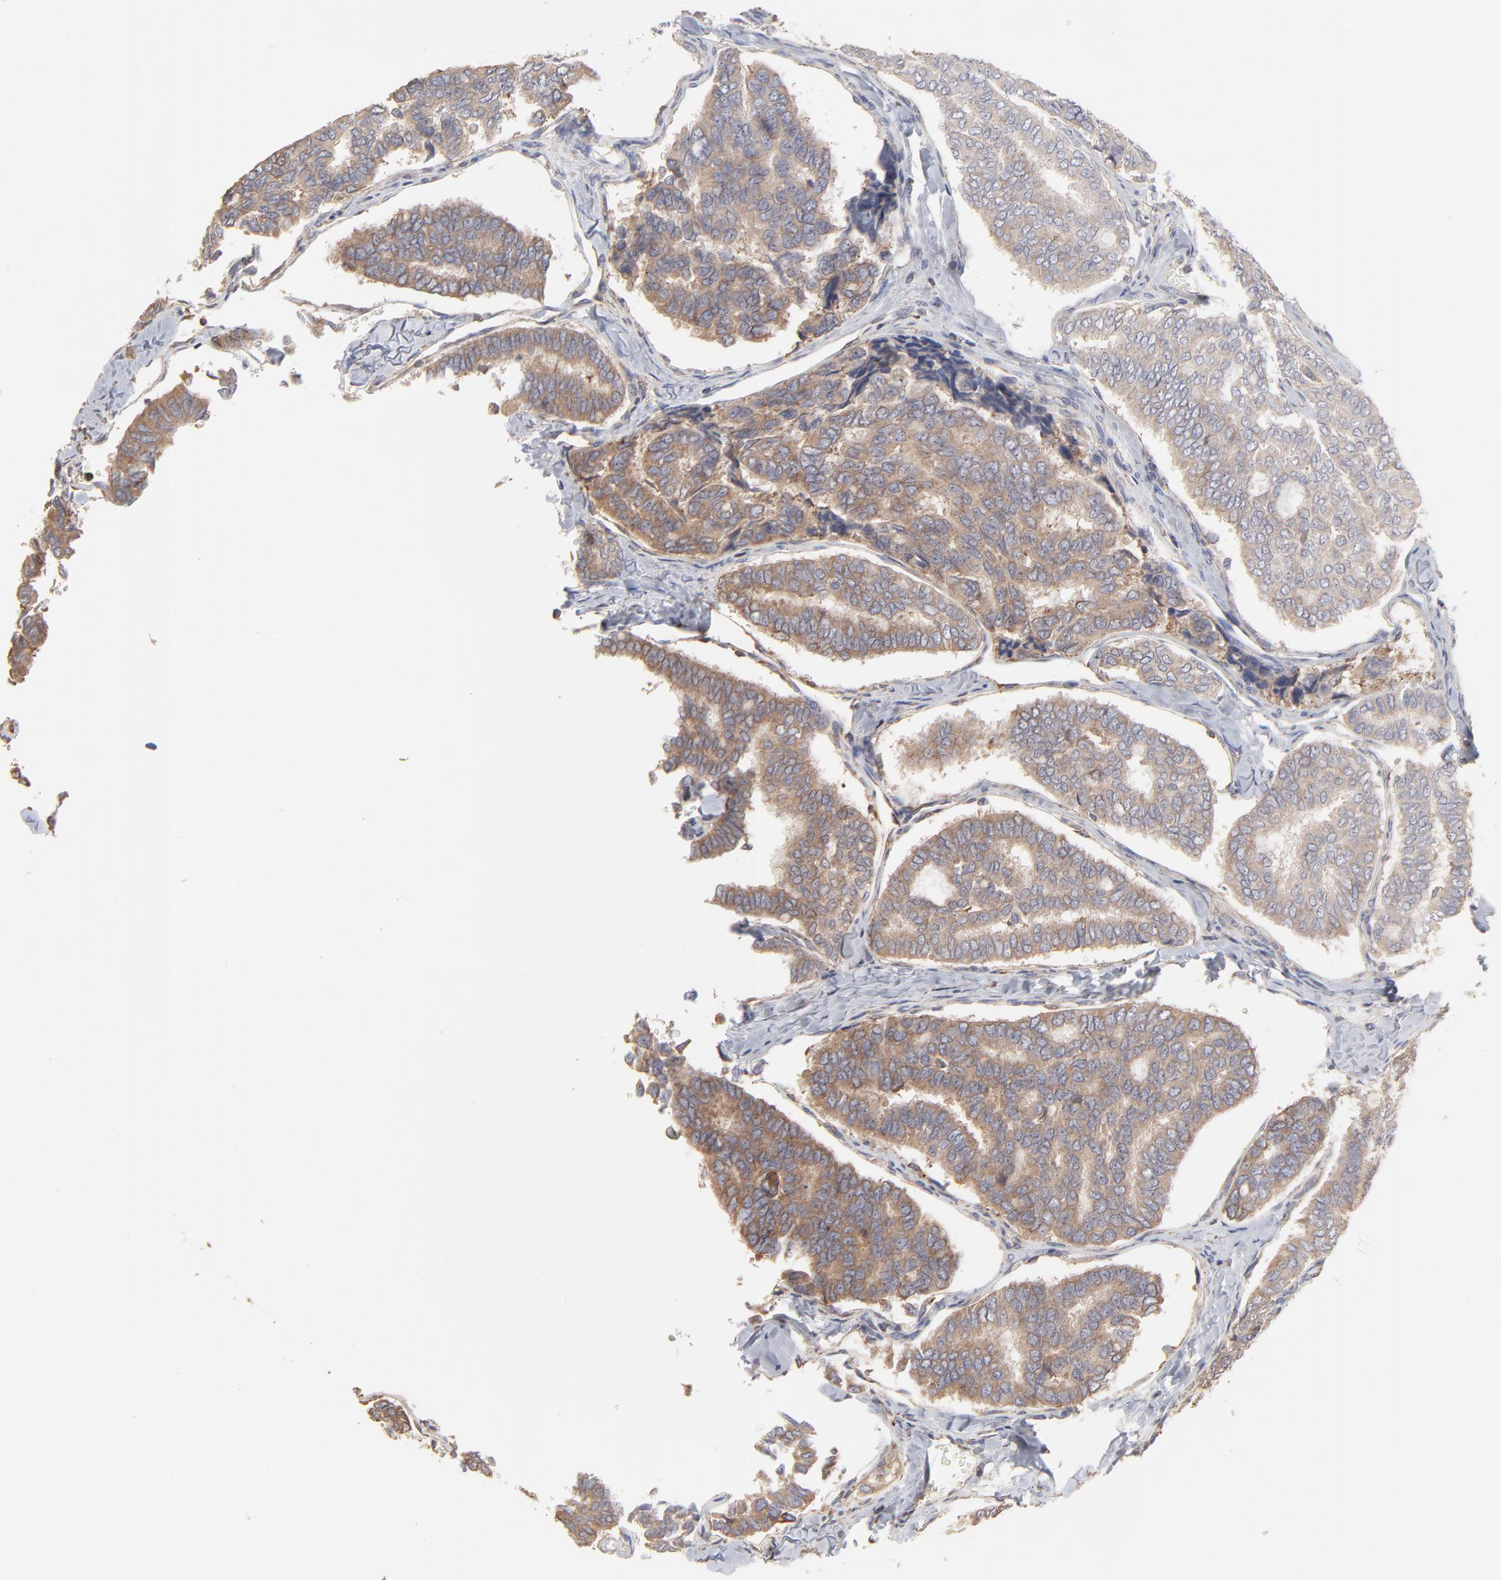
{"staining": {"intensity": "strong", "quantity": ">75%", "location": "cytoplasmic/membranous"}, "tissue": "thyroid cancer", "cell_type": "Tumor cells", "image_type": "cancer", "snomed": [{"axis": "morphology", "description": "Papillary adenocarcinoma, NOS"}, {"axis": "topography", "description": "Thyroid gland"}], "caption": "Immunohistochemical staining of human thyroid cancer demonstrates high levels of strong cytoplasmic/membranous staining in about >75% of tumor cells. (Brightfield microscopy of DAB IHC at high magnification).", "gene": "RNF213", "patient": {"sex": "female", "age": 35}}